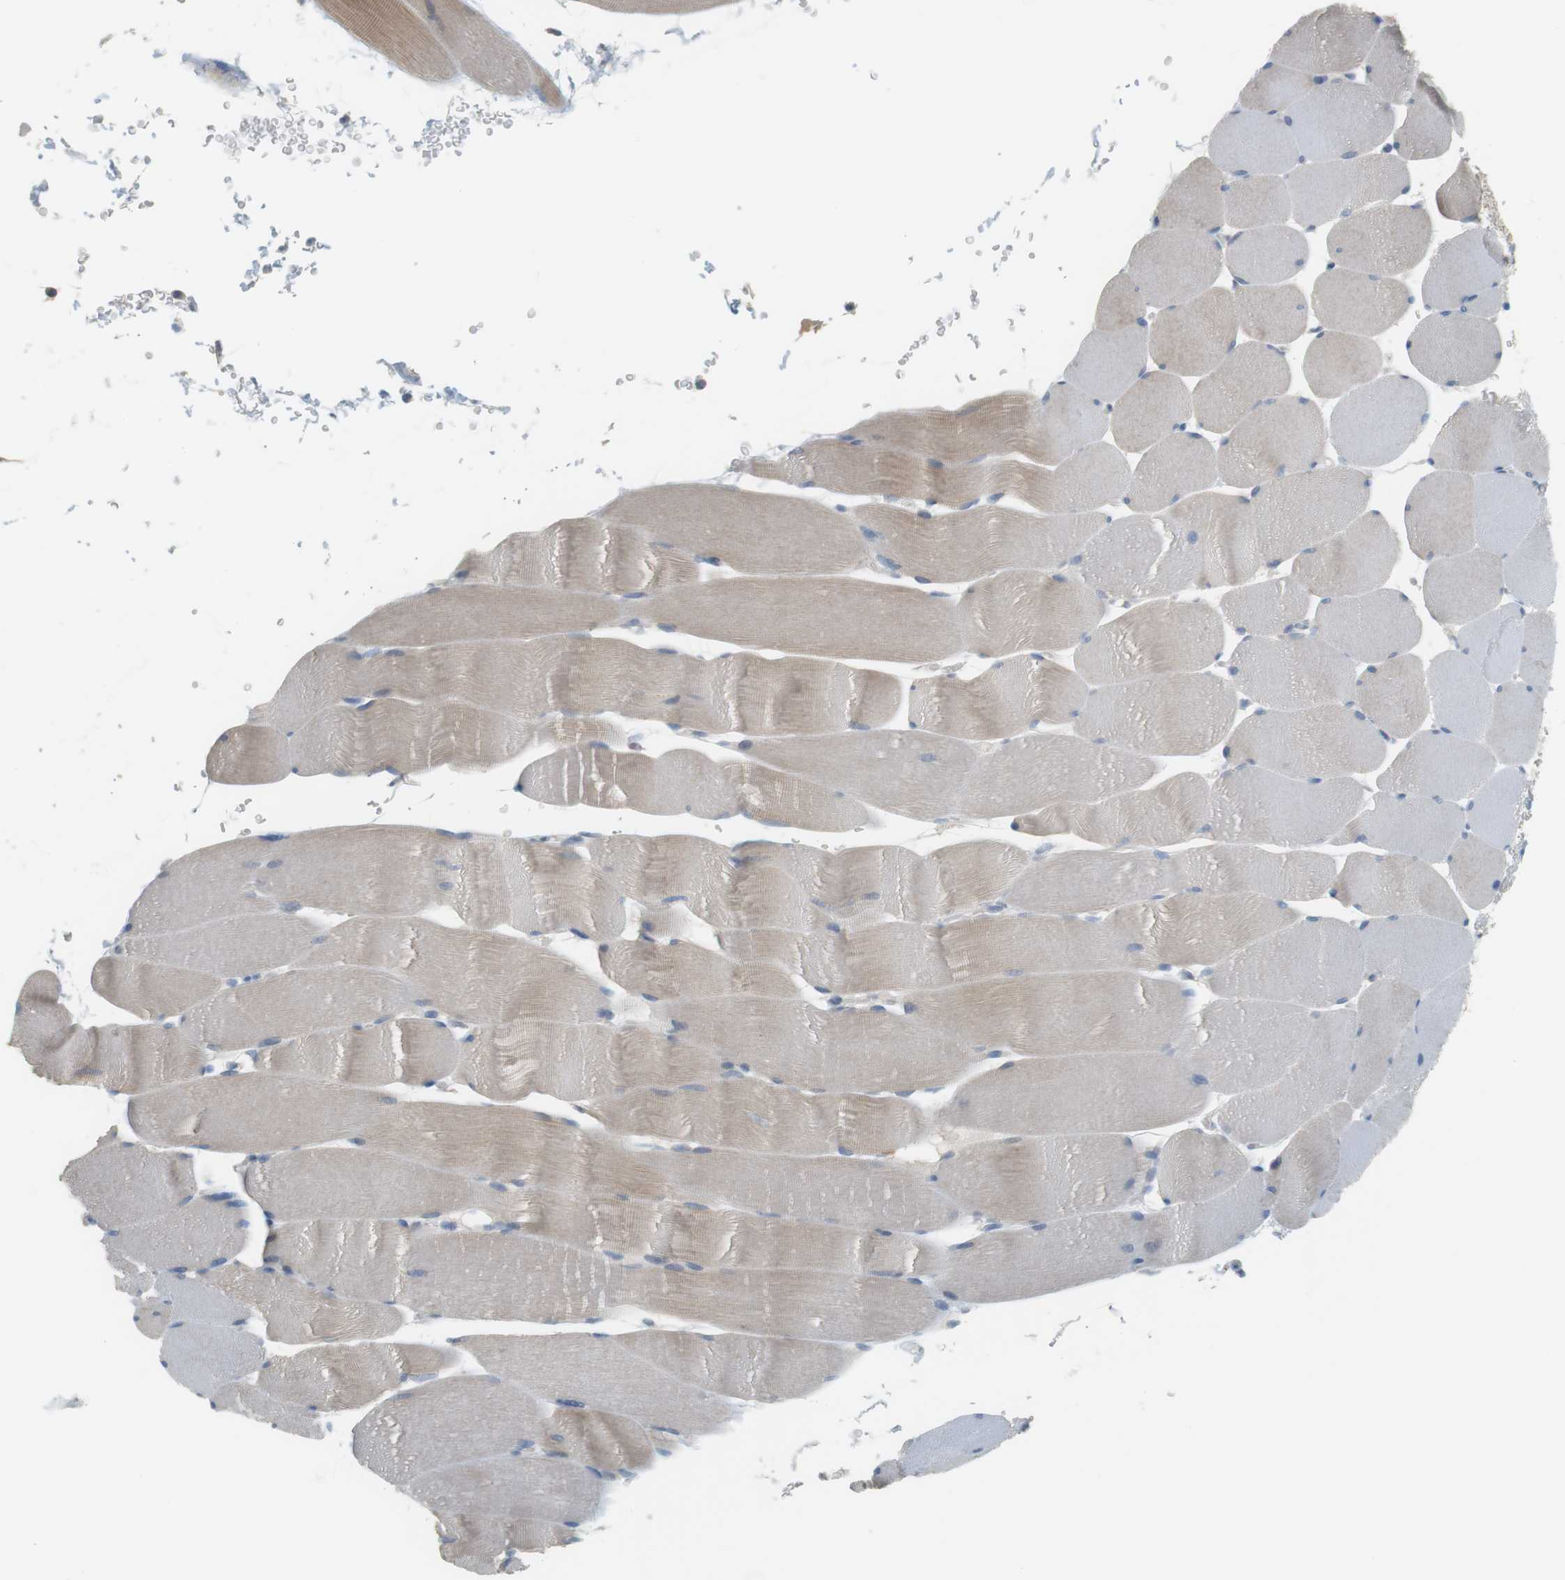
{"staining": {"intensity": "weak", "quantity": "25%-75%", "location": "cytoplasmic/membranous"}, "tissue": "skeletal muscle", "cell_type": "Myocytes", "image_type": "normal", "snomed": [{"axis": "morphology", "description": "Normal tissue, NOS"}, {"axis": "topography", "description": "Skeletal muscle"}], "caption": "The photomicrograph shows staining of benign skeletal muscle, revealing weak cytoplasmic/membranous protein staining (brown color) within myocytes. (DAB IHC, brown staining for protein, blue staining for nuclei).", "gene": "CREB3L2", "patient": {"sex": "male", "age": 62}}